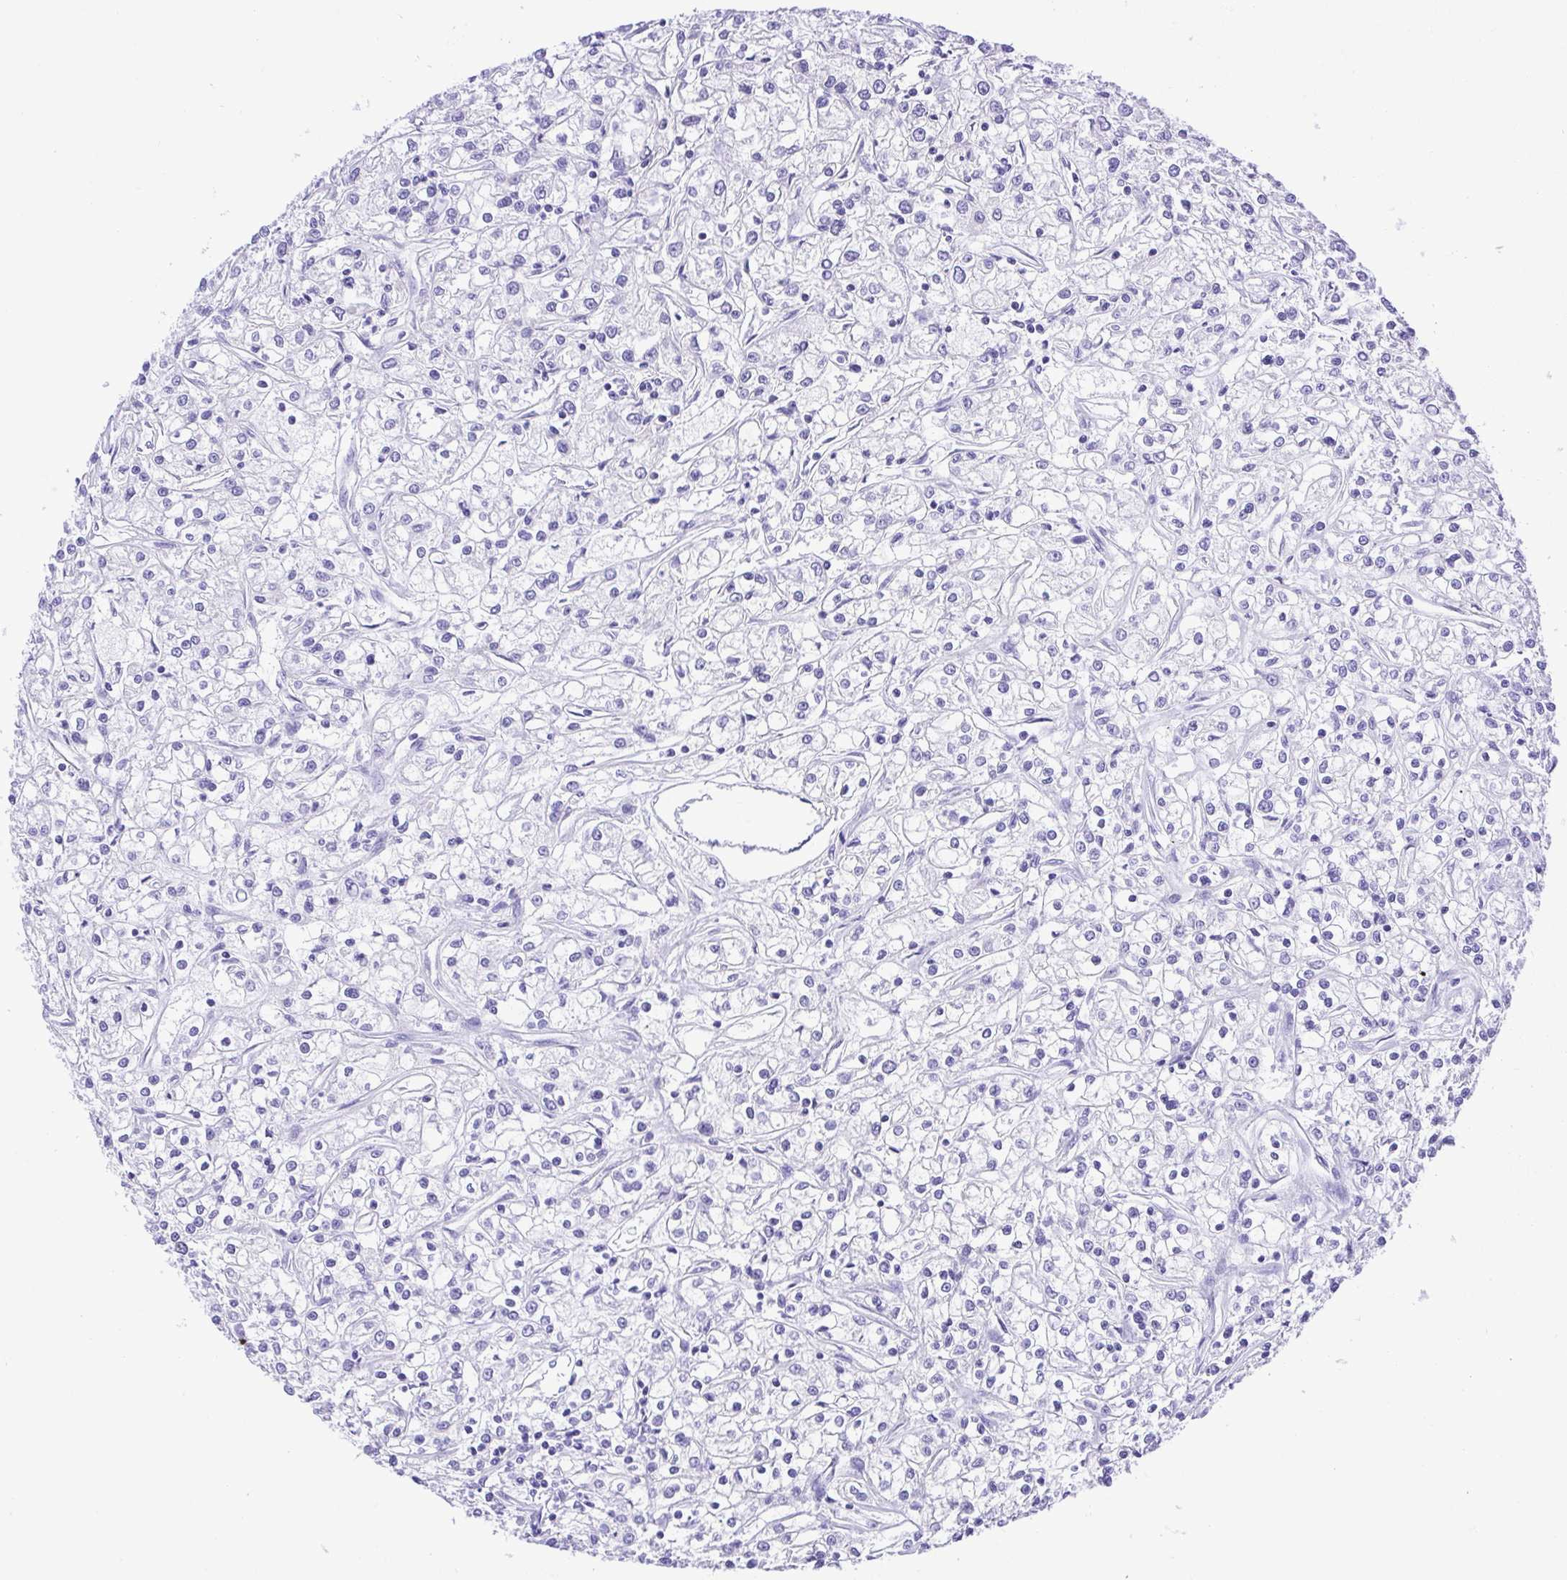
{"staining": {"intensity": "negative", "quantity": "none", "location": "none"}, "tissue": "renal cancer", "cell_type": "Tumor cells", "image_type": "cancer", "snomed": [{"axis": "morphology", "description": "Adenocarcinoma, NOS"}, {"axis": "topography", "description": "Kidney"}], "caption": "This is an immunohistochemistry image of renal cancer. There is no expression in tumor cells.", "gene": "CDSN", "patient": {"sex": "female", "age": 59}}